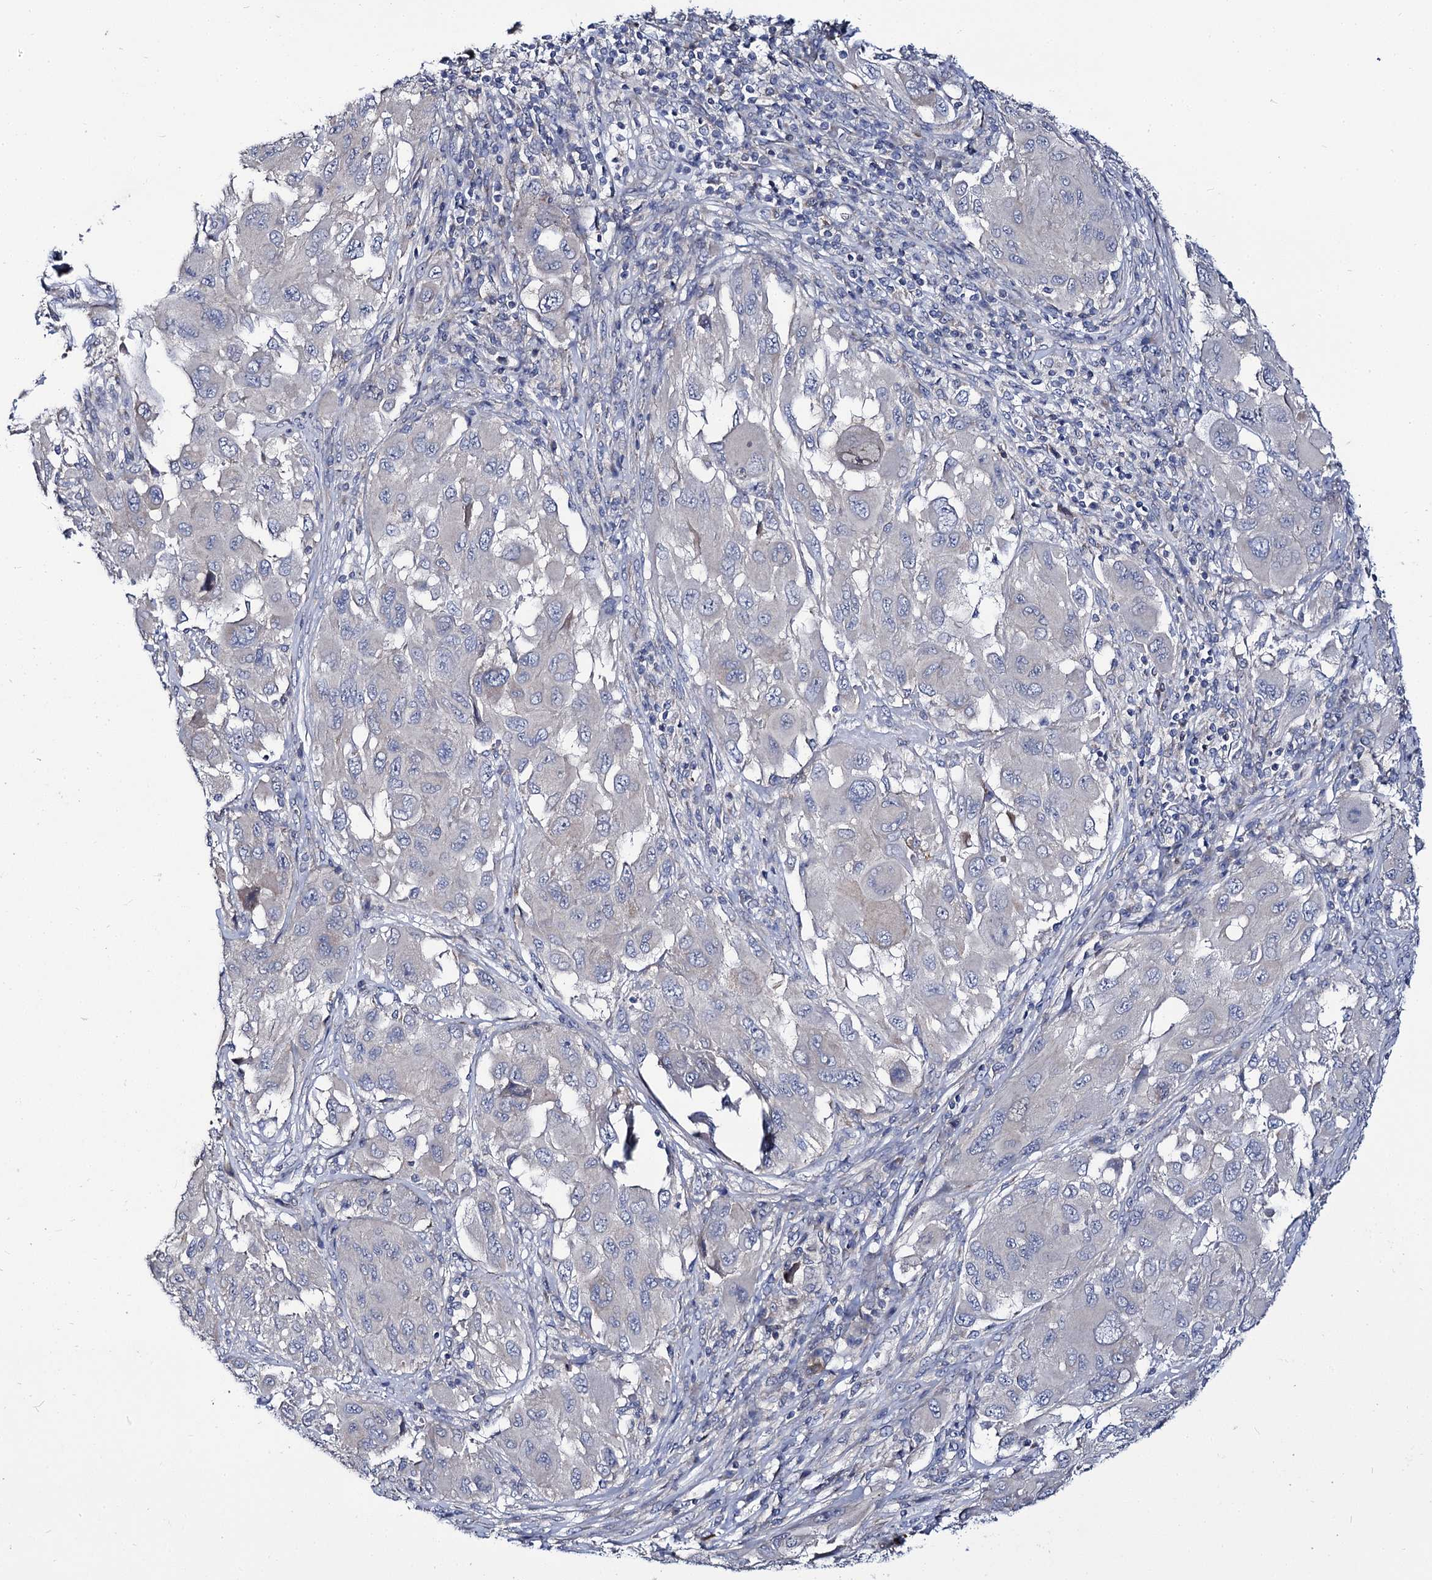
{"staining": {"intensity": "negative", "quantity": "none", "location": "none"}, "tissue": "melanoma", "cell_type": "Tumor cells", "image_type": "cancer", "snomed": [{"axis": "morphology", "description": "Malignant melanoma, NOS"}, {"axis": "topography", "description": "Skin"}], "caption": "Tumor cells show no significant positivity in melanoma.", "gene": "PANX2", "patient": {"sex": "female", "age": 91}}